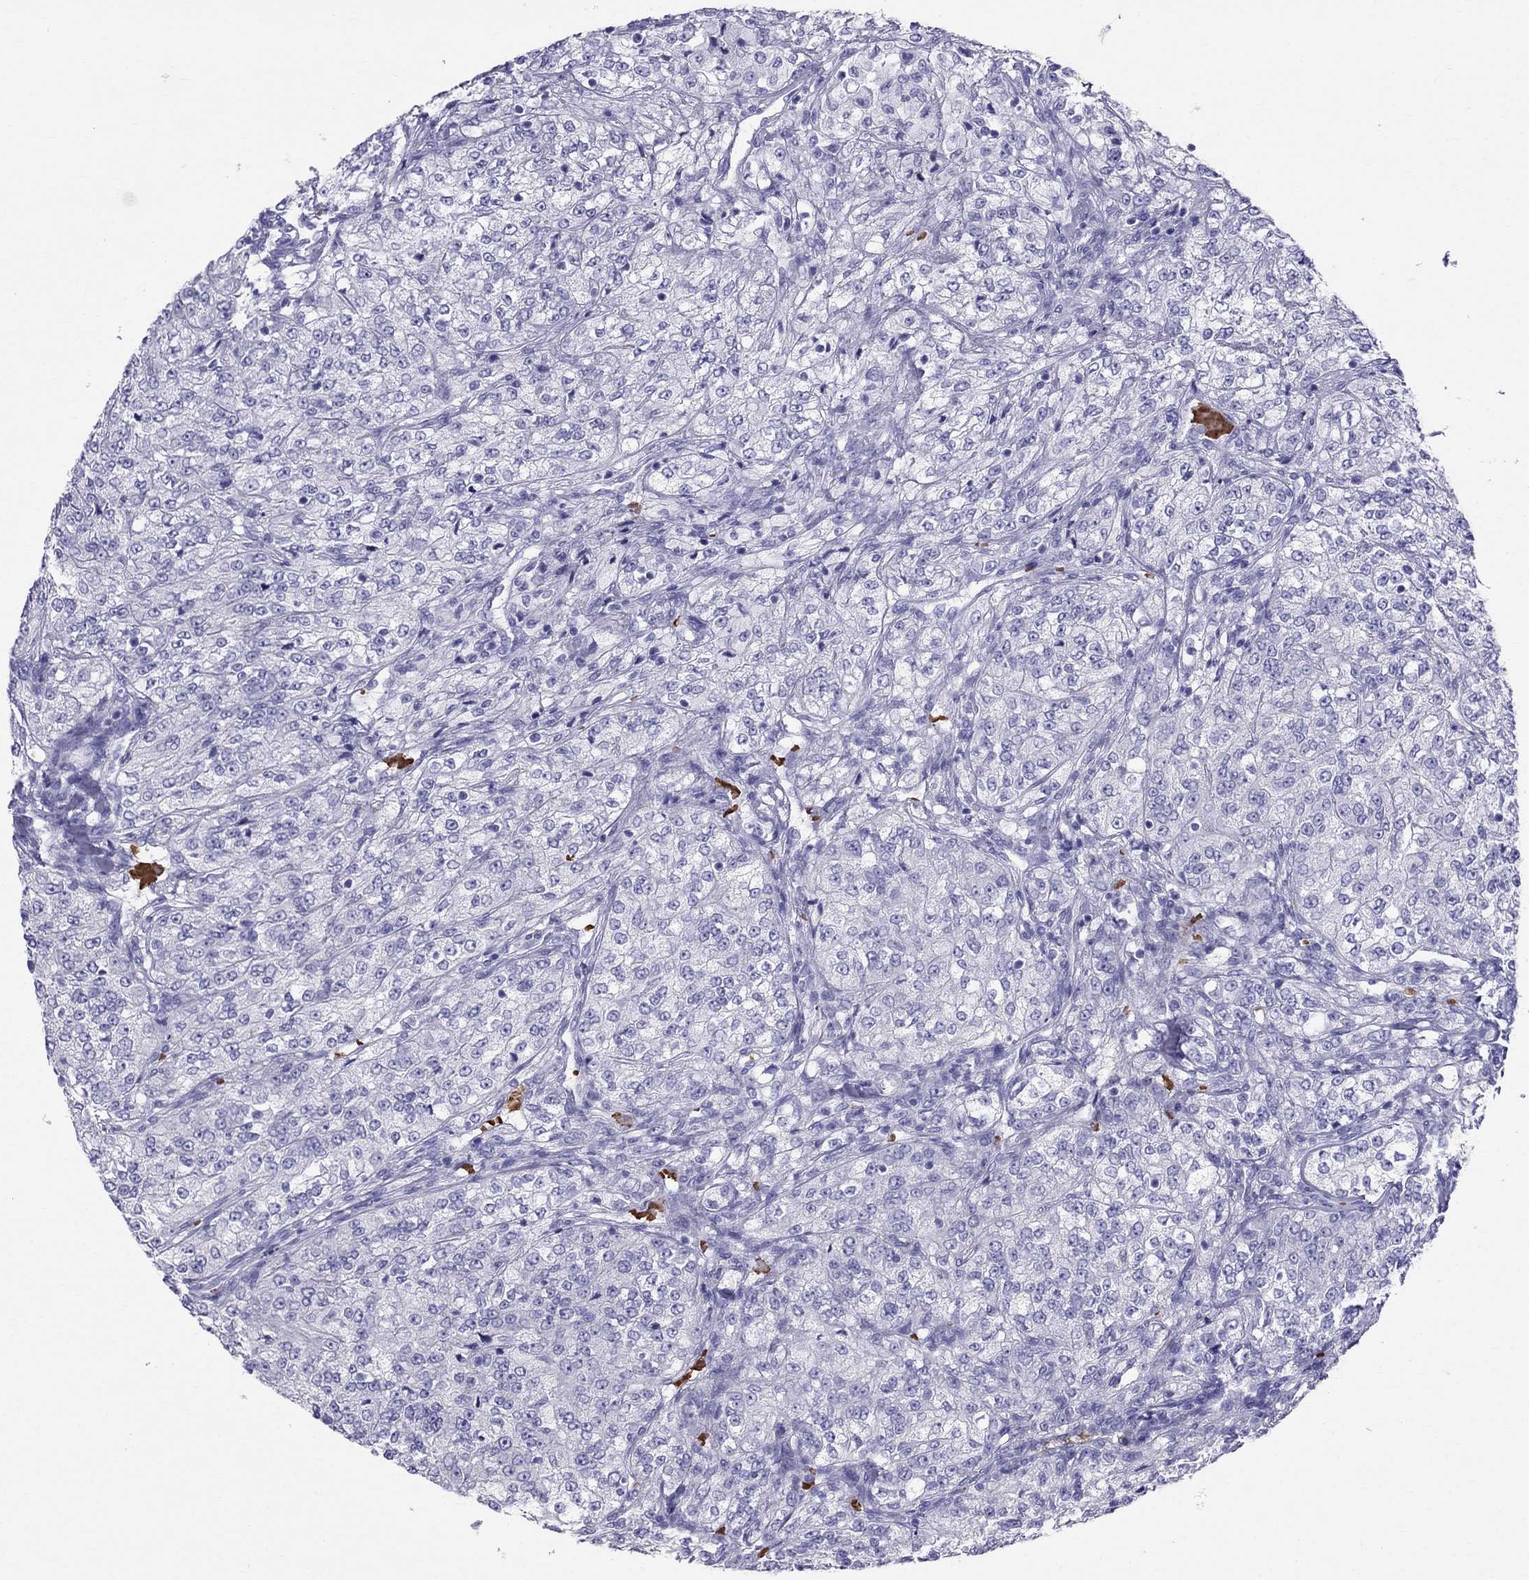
{"staining": {"intensity": "negative", "quantity": "none", "location": "none"}, "tissue": "renal cancer", "cell_type": "Tumor cells", "image_type": "cancer", "snomed": [{"axis": "morphology", "description": "Adenocarcinoma, NOS"}, {"axis": "topography", "description": "Kidney"}], "caption": "IHC micrograph of human renal cancer (adenocarcinoma) stained for a protein (brown), which reveals no positivity in tumor cells. Nuclei are stained in blue.", "gene": "DNAAF6", "patient": {"sex": "female", "age": 63}}